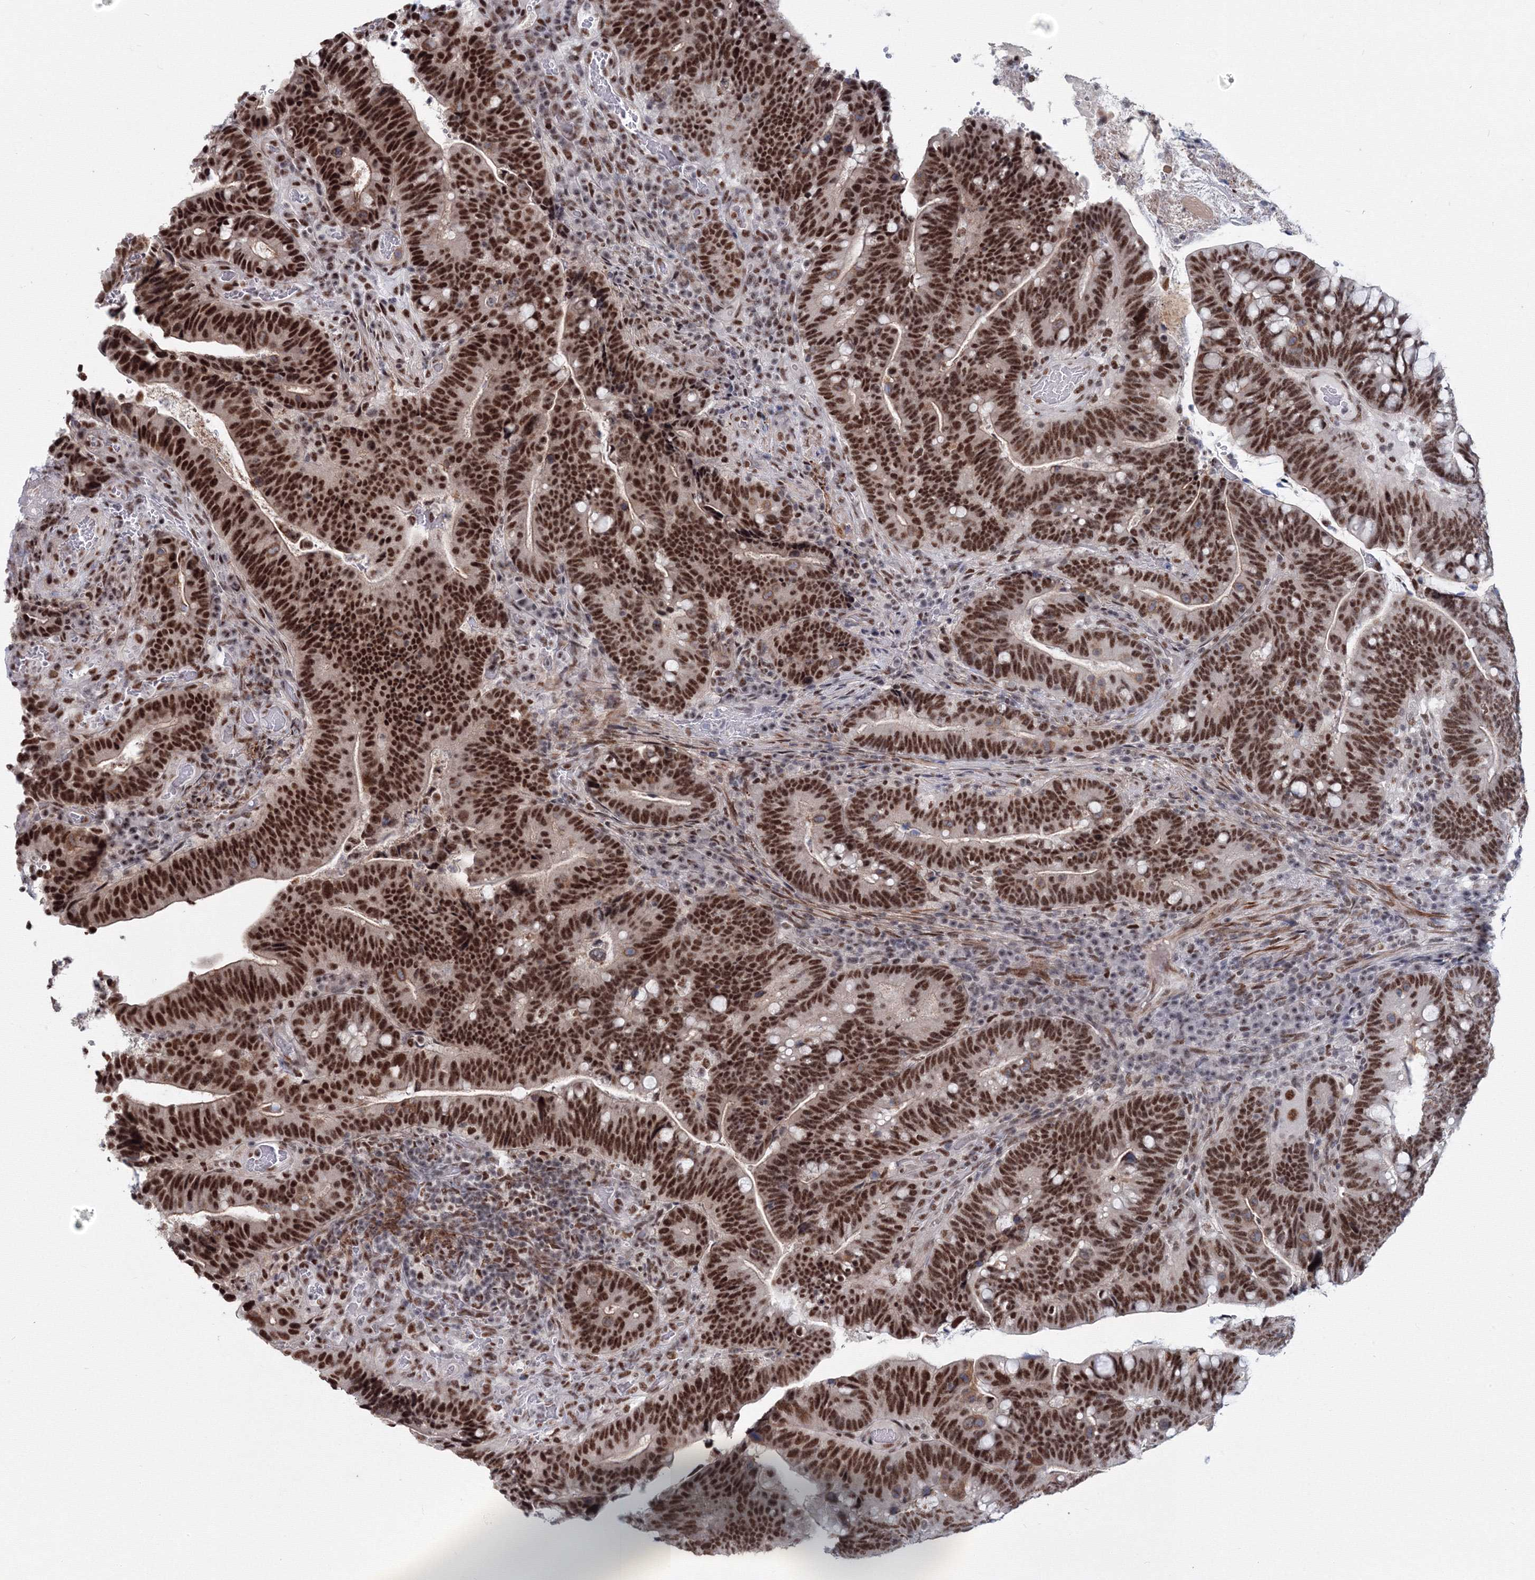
{"staining": {"intensity": "strong", "quantity": ">75%", "location": "nuclear"}, "tissue": "colorectal cancer", "cell_type": "Tumor cells", "image_type": "cancer", "snomed": [{"axis": "morphology", "description": "Adenocarcinoma, NOS"}, {"axis": "topography", "description": "Colon"}], "caption": "The image demonstrates immunohistochemical staining of colorectal adenocarcinoma. There is strong nuclear staining is appreciated in approximately >75% of tumor cells.", "gene": "SF3B6", "patient": {"sex": "female", "age": 66}}